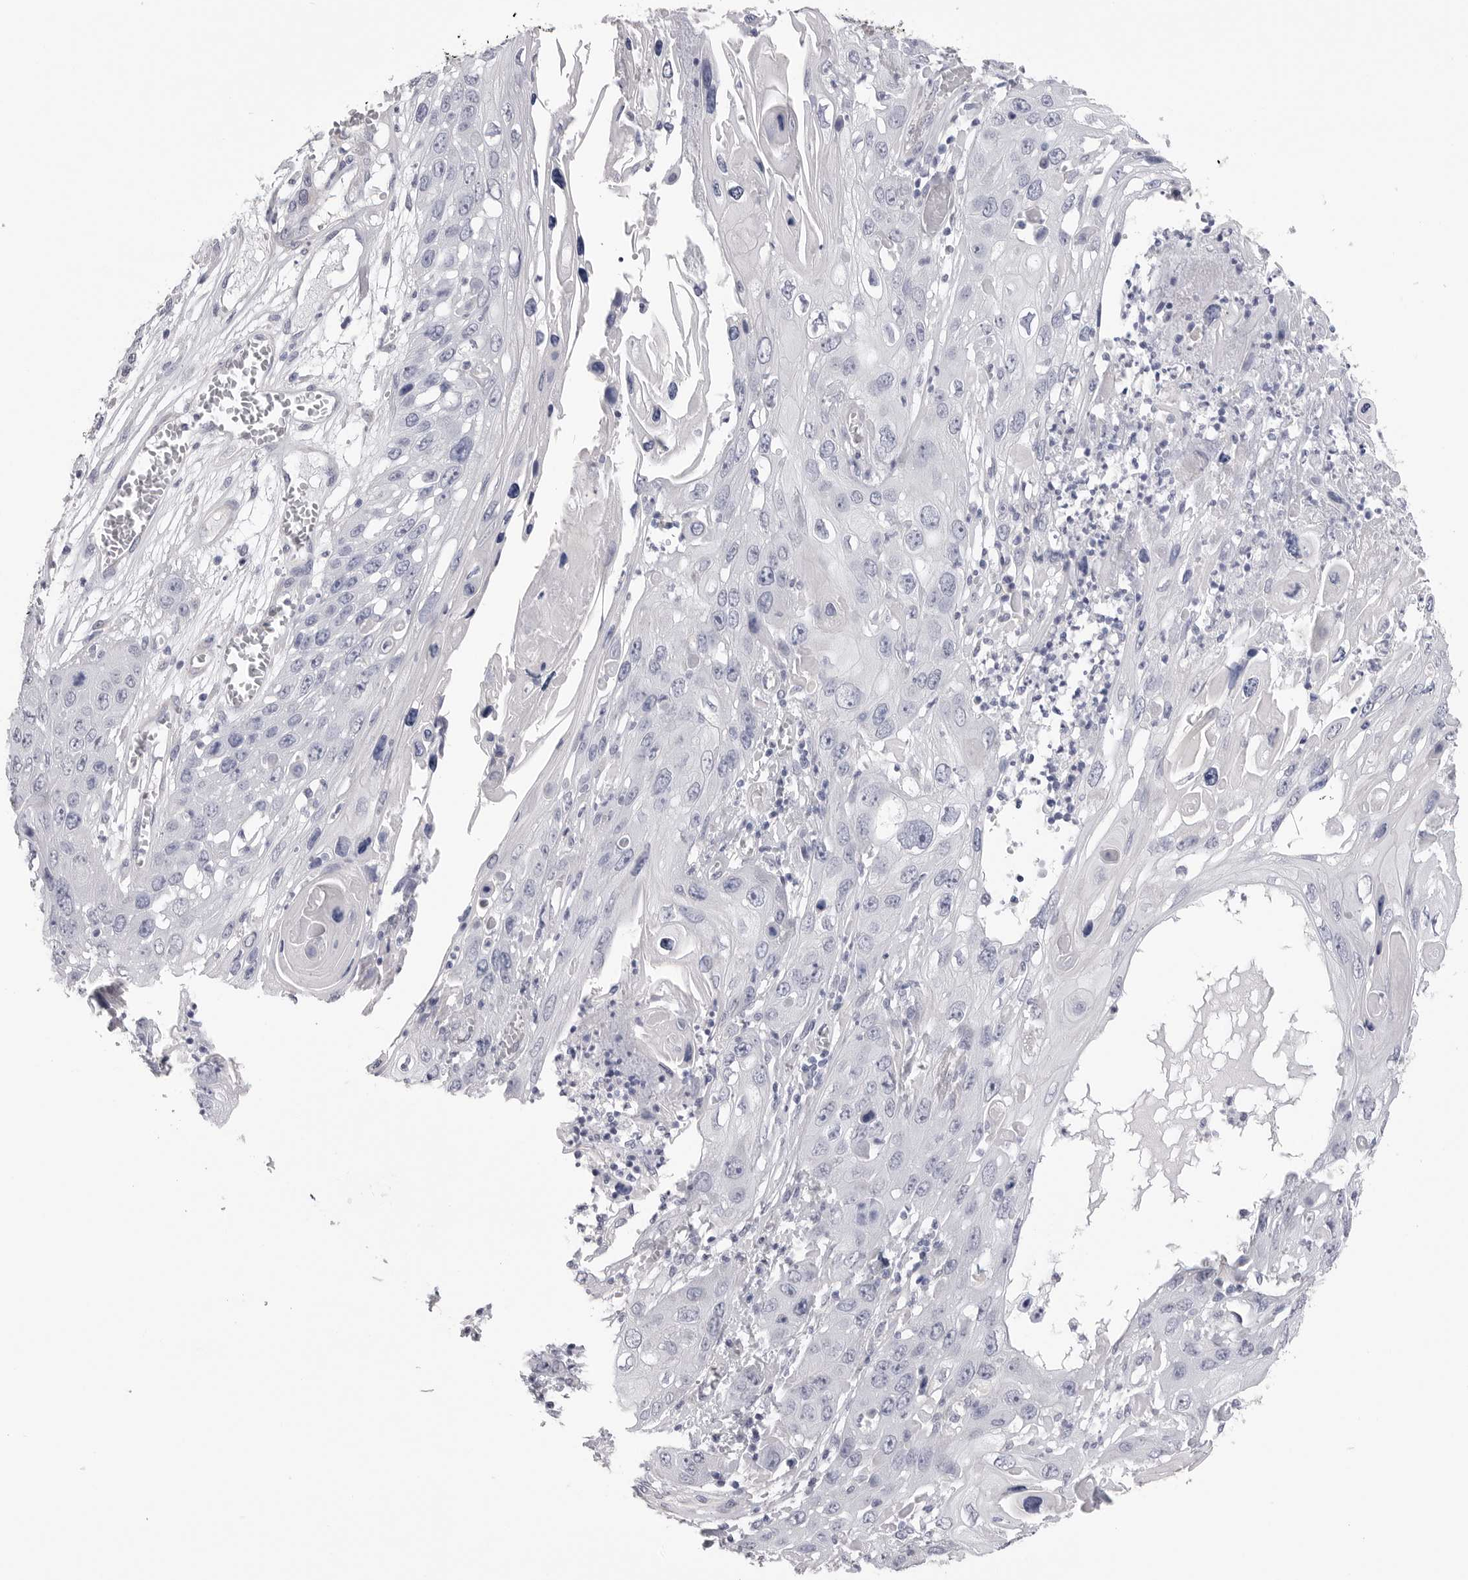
{"staining": {"intensity": "negative", "quantity": "none", "location": "none"}, "tissue": "skin cancer", "cell_type": "Tumor cells", "image_type": "cancer", "snomed": [{"axis": "morphology", "description": "Squamous cell carcinoma, NOS"}, {"axis": "topography", "description": "Skin"}], "caption": "An image of human skin cancer is negative for staining in tumor cells.", "gene": "AKAP12", "patient": {"sex": "male", "age": 55}}